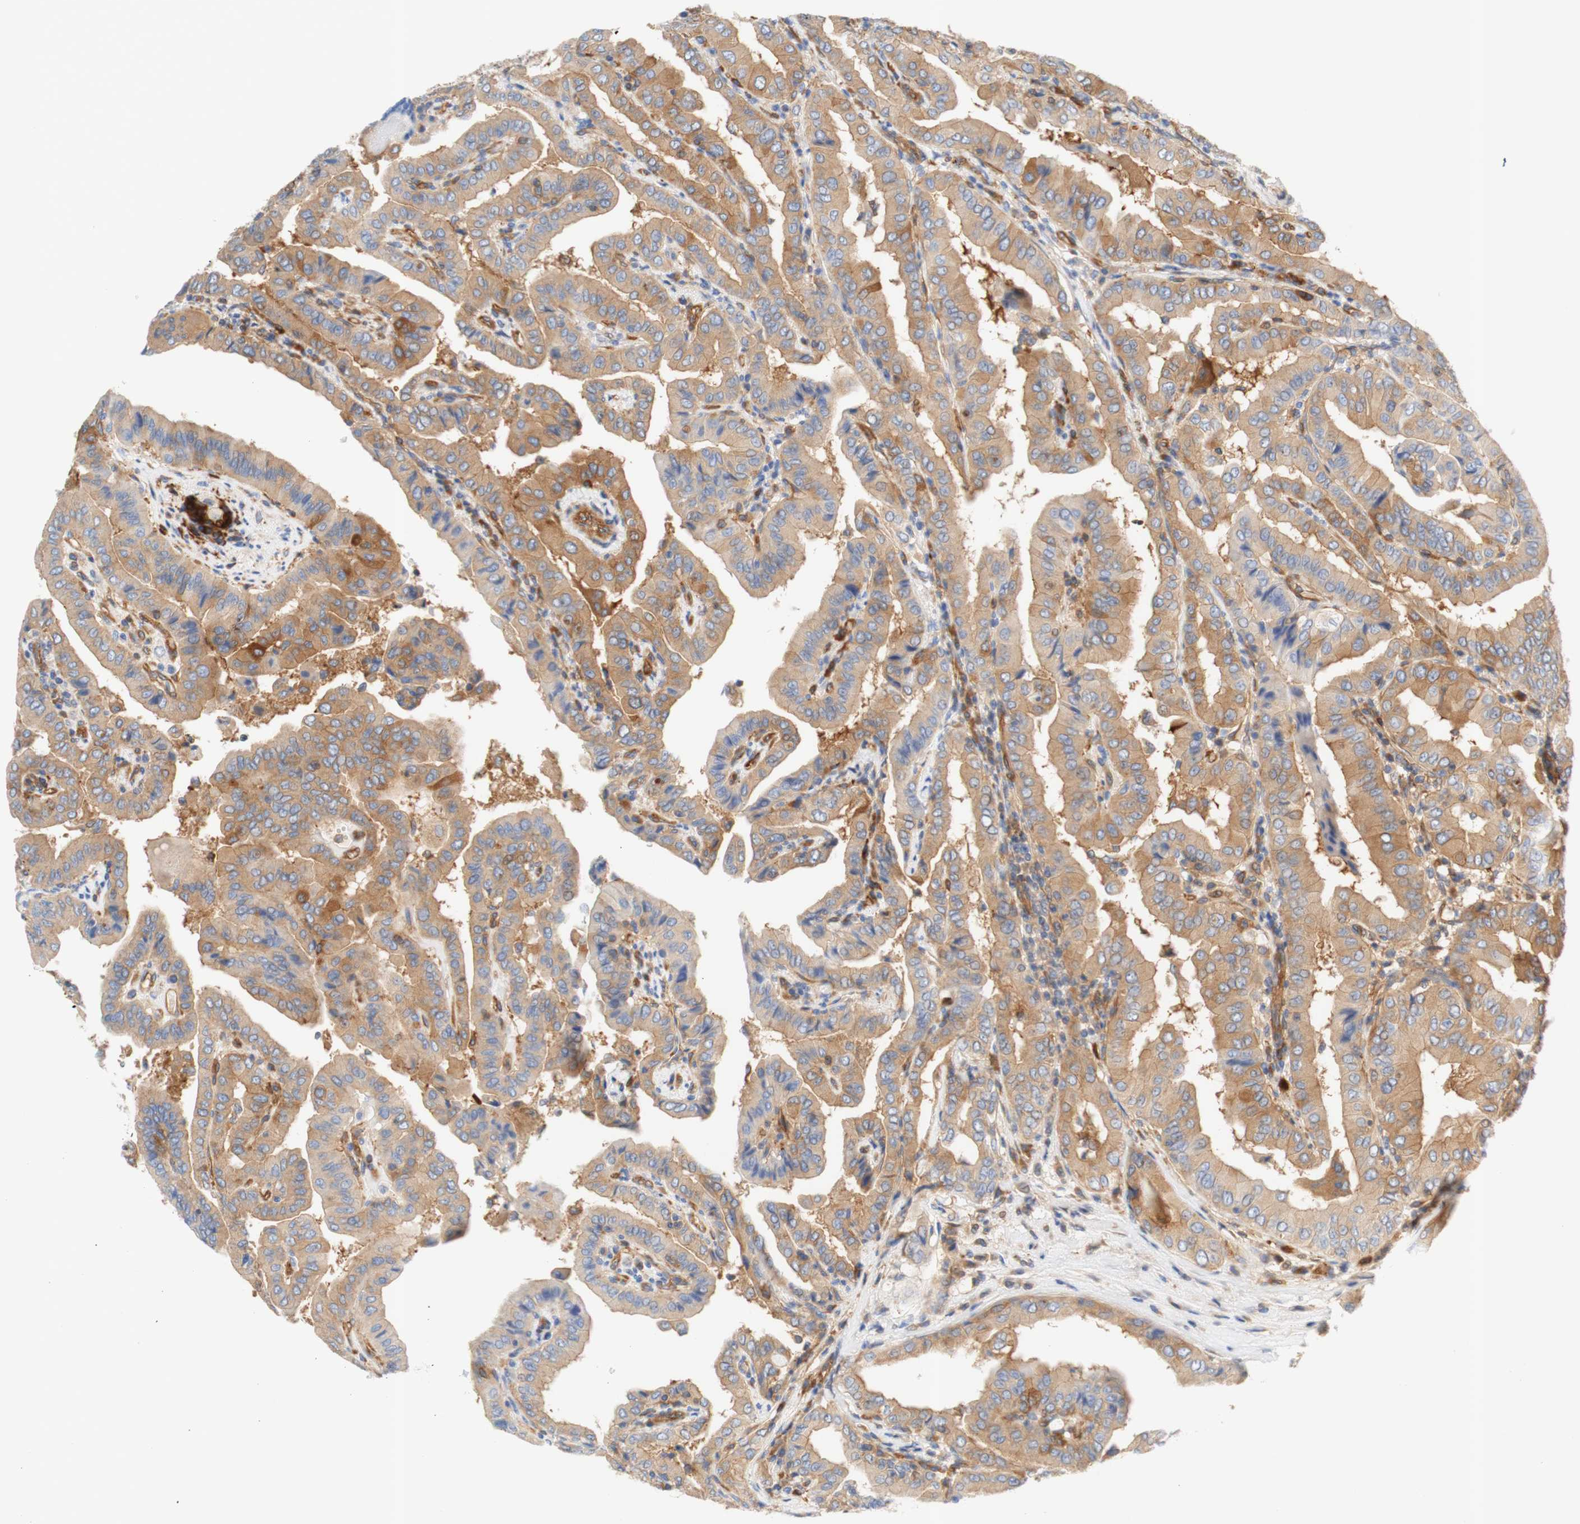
{"staining": {"intensity": "weak", "quantity": ">75%", "location": "cytoplasmic/membranous"}, "tissue": "thyroid cancer", "cell_type": "Tumor cells", "image_type": "cancer", "snomed": [{"axis": "morphology", "description": "Papillary adenocarcinoma, NOS"}, {"axis": "topography", "description": "Thyroid gland"}], "caption": "Thyroid cancer stained for a protein (brown) displays weak cytoplasmic/membranous positive expression in about >75% of tumor cells.", "gene": "STOM", "patient": {"sex": "male", "age": 33}}